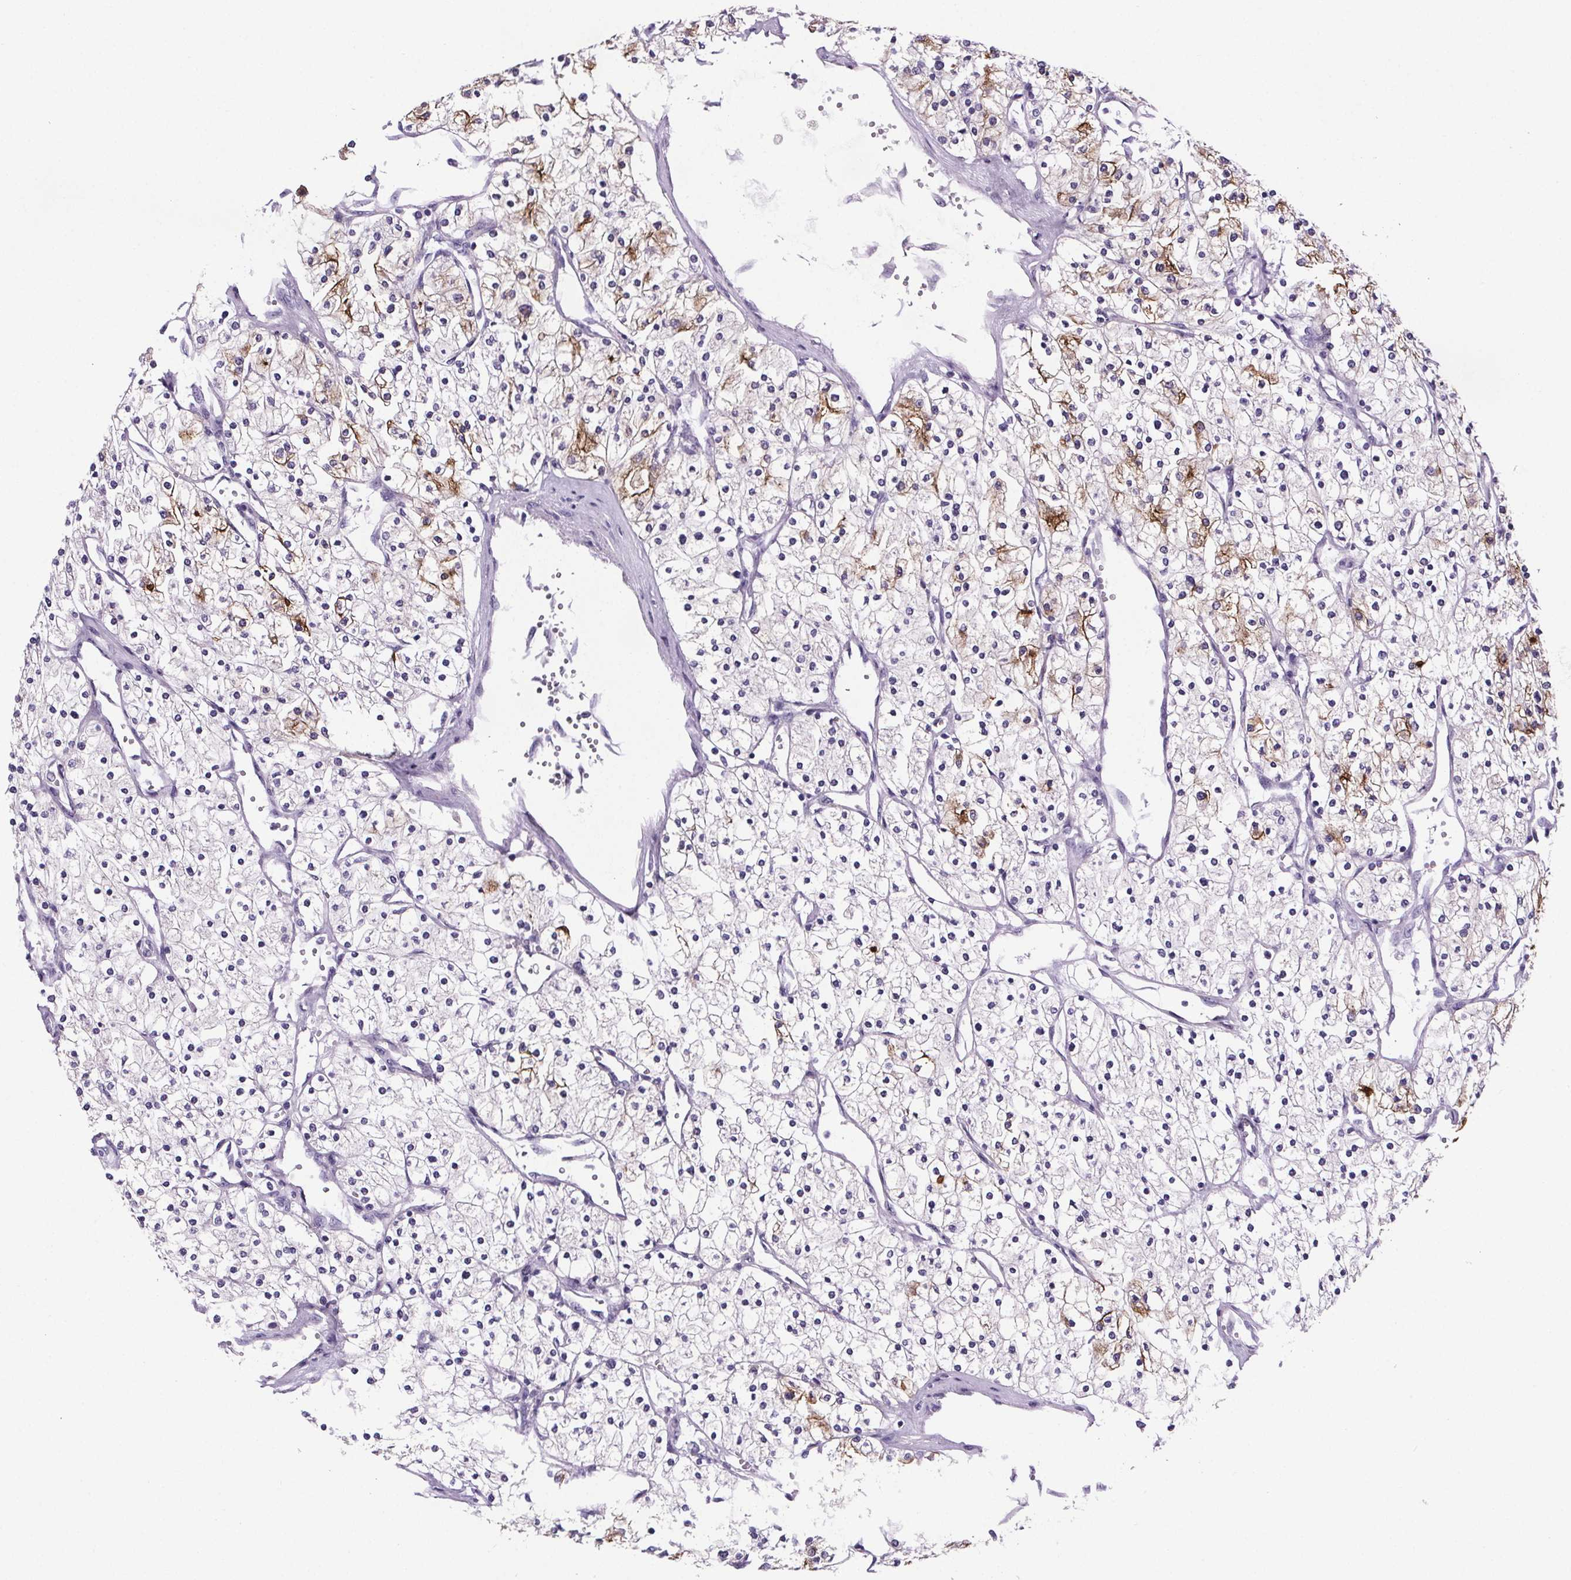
{"staining": {"intensity": "moderate", "quantity": "<25%", "location": "cytoplasmic/membranous"}, "tissue": "renal cancer", "cell_type": "Tumor cells", "image_type": "cancer", "snomed": [{"axis": "morphology", "description": "Adenocarcinoma, NOS"}, {"axis": "topography", "description": "Kidney"}], "caption": "Renal cancer (adenocarcinoma) tissue exhibits moderate cytoplasmic/membranous positivity in approximately <25% of tumor cells, visualized by immunohistochemistry. (DAB IHC with brightfield microscopy, high magnification).", "gene": "CUBN", "patient": {"sex": "male", "age": 80}}